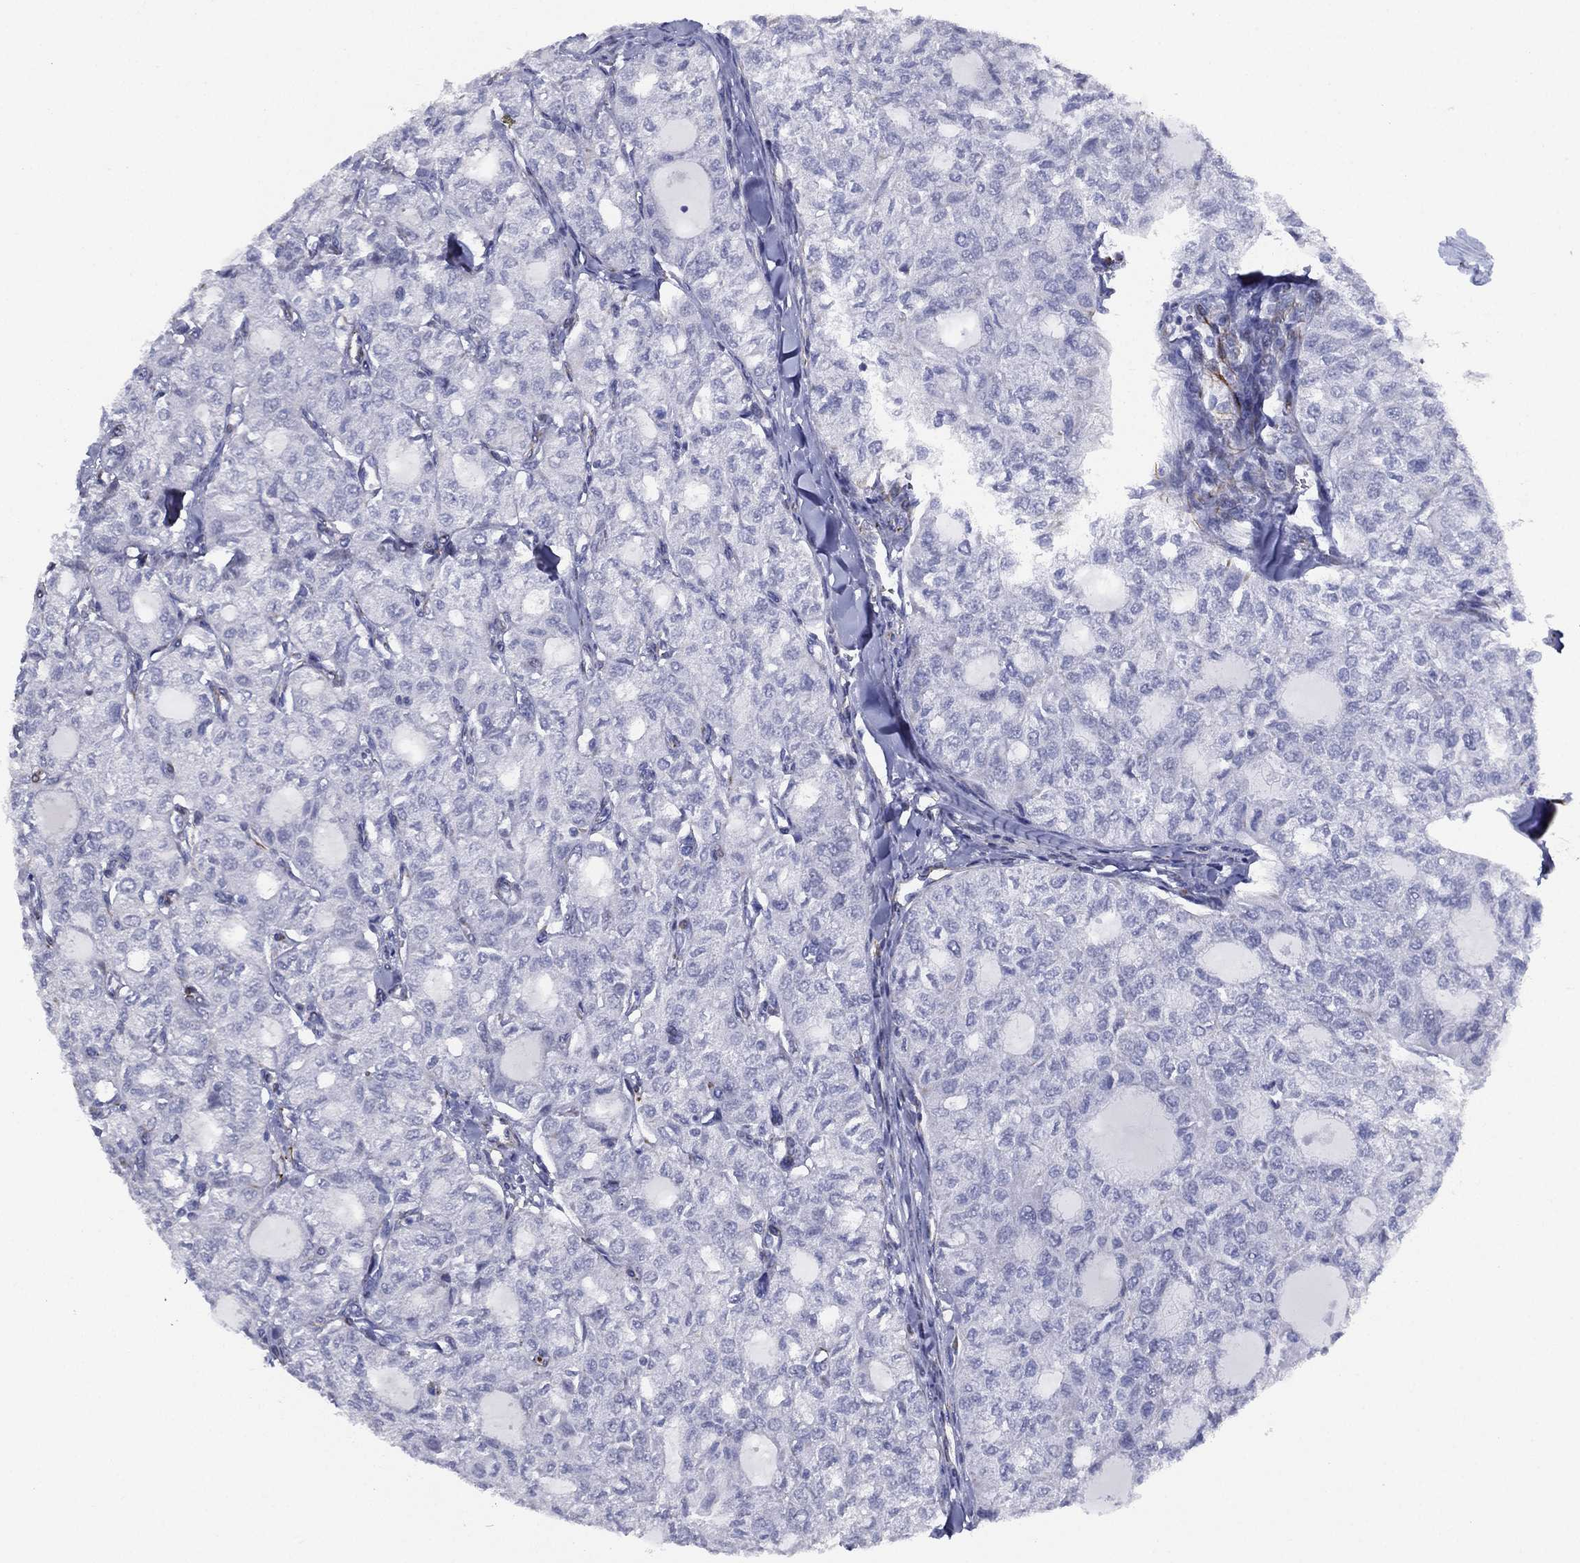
{"staining": {"intensity": "negative", "quantity": "none", "location": "none"}, "tissue": "thyroid cancer", "cell_type": "Tumor cells", "image_type": "cancer", "snomed": [{"axis": "morphology", "description": "Follicular adenoma carcinoma, NOS"}, {"axis": "topography", "description": "Thyroid gland"}], "caption": "A high-resolution micrograph shows immunohistochemistry staining of thyroid follicular adenoma carcinoma, which exhibits no significant staining in tumor cells.", "gene": "MAS1", "patient": {"sex": "male", "age": 75}}